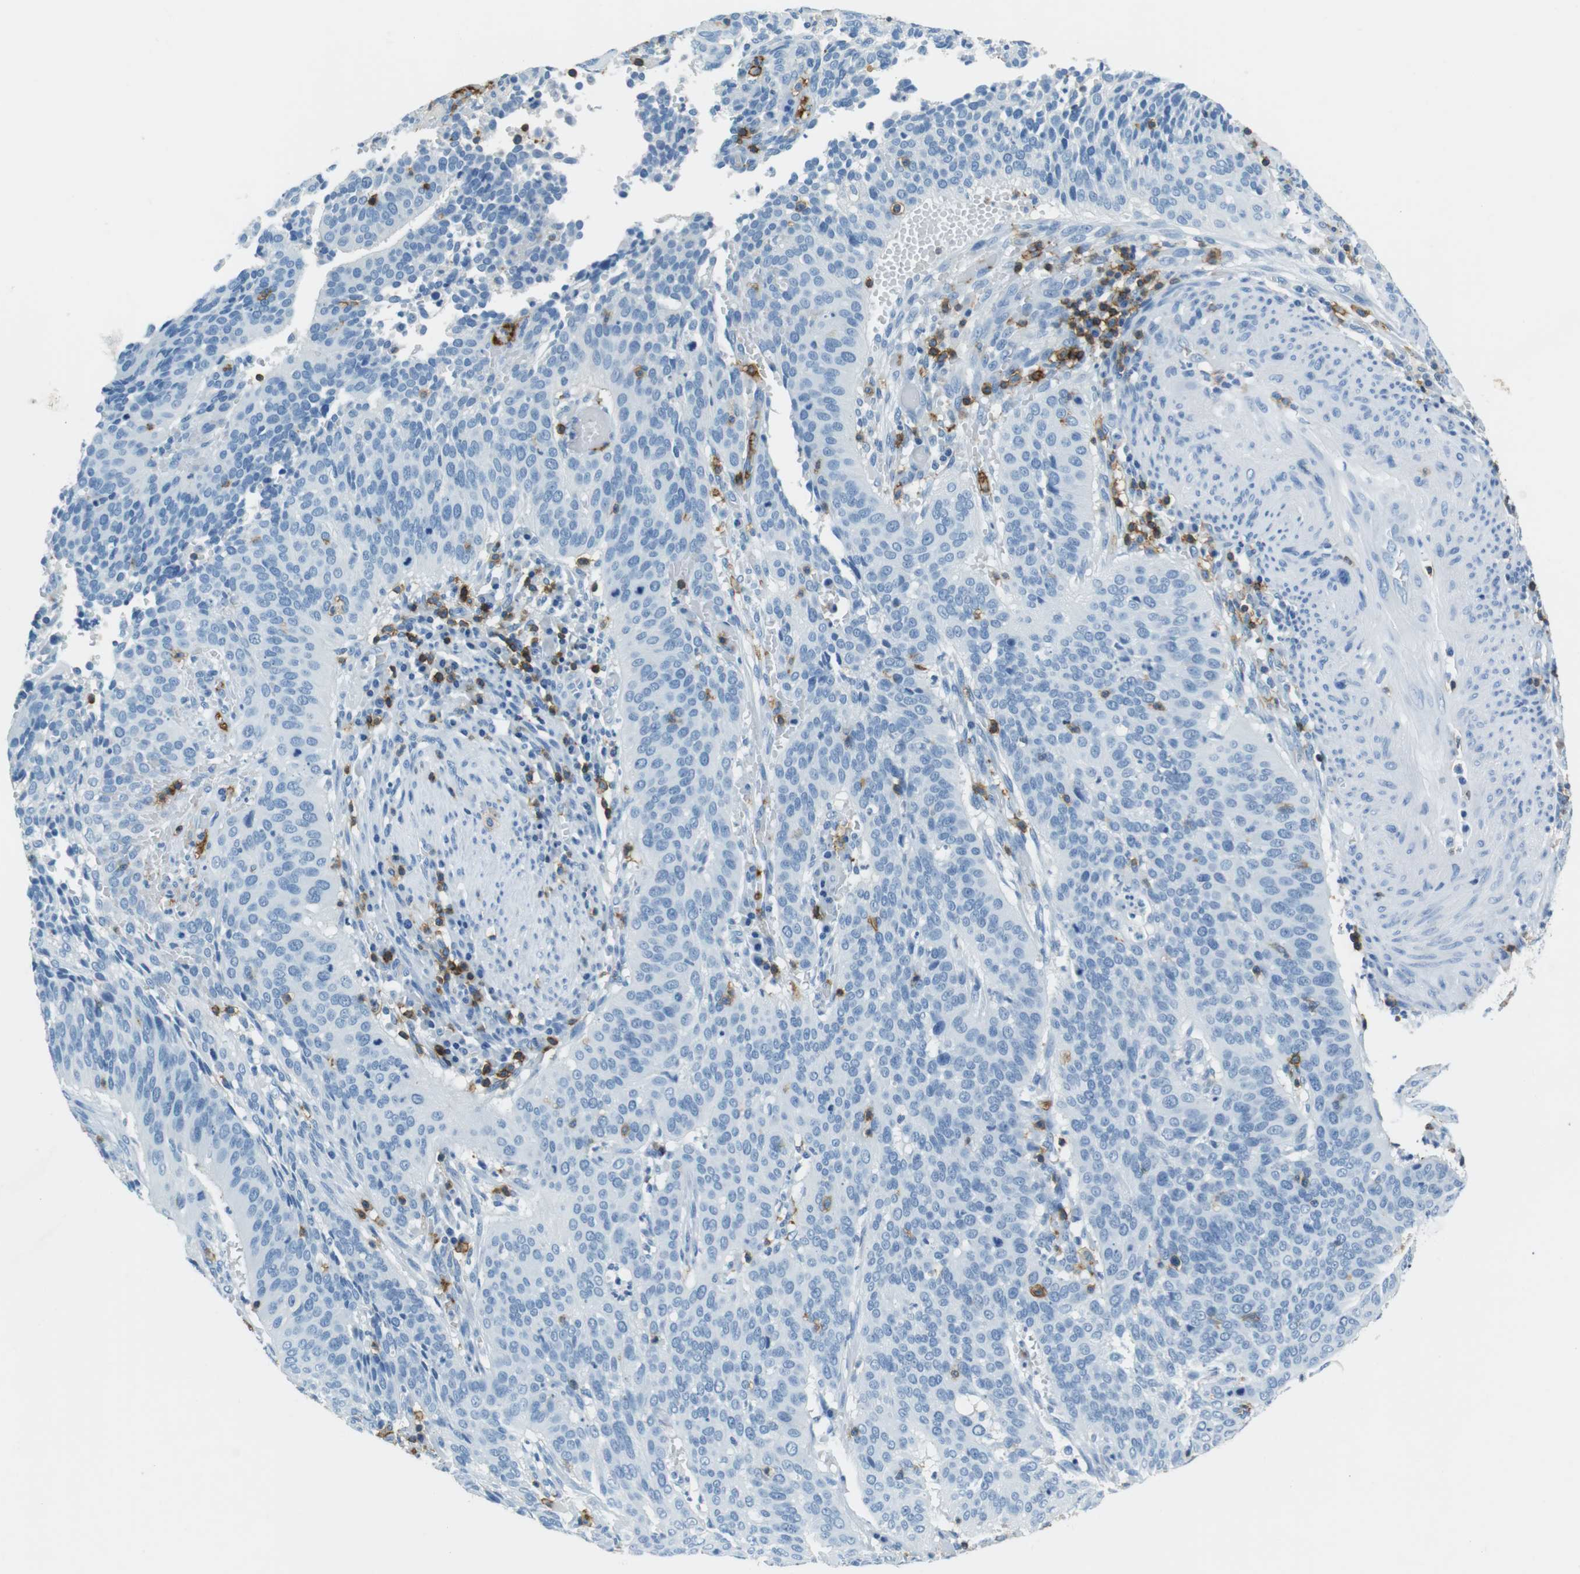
{"staining": {"intensity": "negative", "quantity": "none", "location": "none"}, "tissue": "cervical cancer", "cell_type": "Tumor cells", "image_type": "cancer", "snomed": [{"axis": "morphology", "description": "Normal tissue, NOS"}, {"axis": "morphology", "description": "Squamous cell carcinoma, NOS"}, {"axis": "topography", "description": "Cervix"}], "caption": "A histopathology image of cervical cancer (squamous cell carcinoma) stained for a protein reveals no brown staining in tumor cells.", "gene": "LAT", "patient": {"sex": "female", "age": 39}}